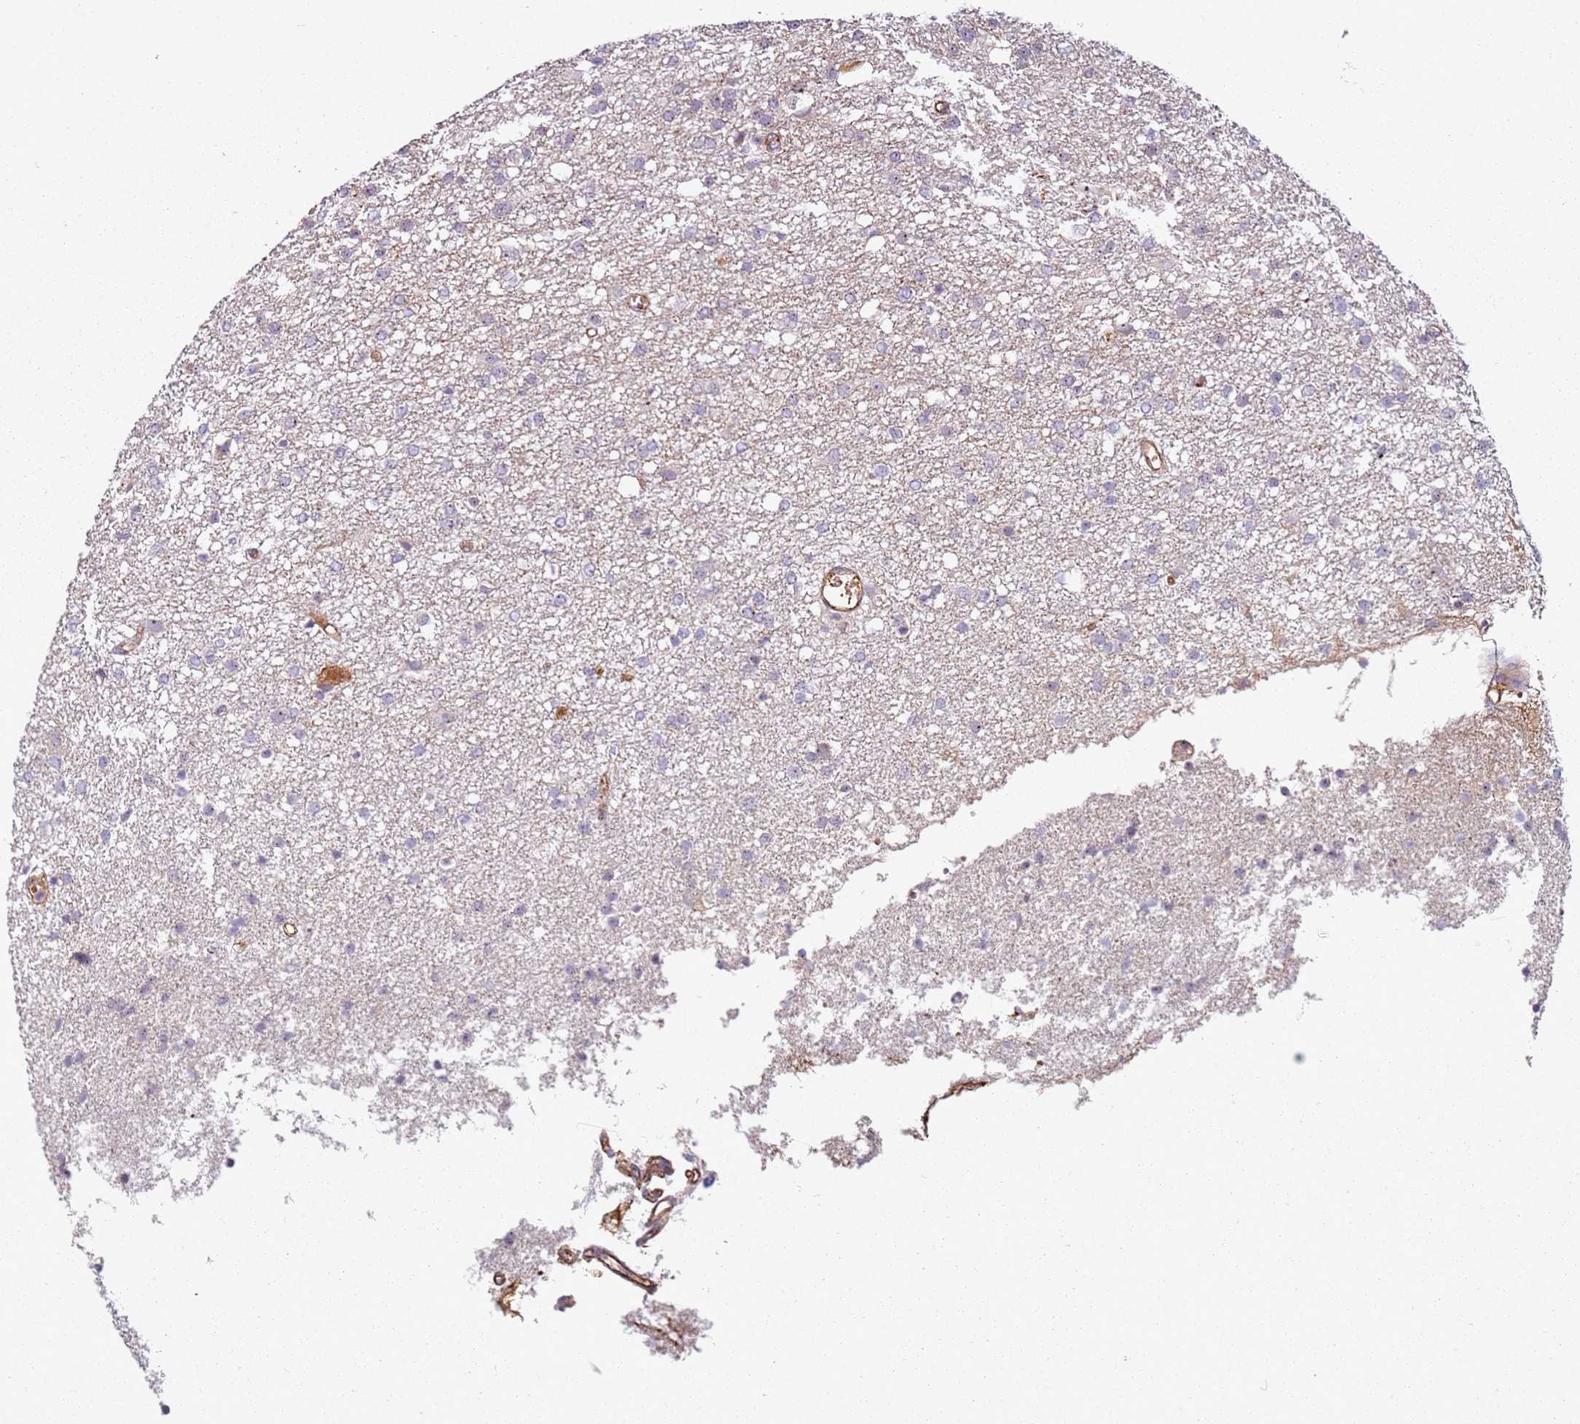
{"staining": {"intensity": "negative", "quantity": "none", "location": "none"}, "tissue": "glioma", "cell_type": "Tumor cells", "image_type": "cancer", "snomed": [{"axis": "morphology", "description": "Glioma, malignant, High grade"}, {"axis": "topography", "description": "Brain"}], "caption": "High-grade glioma (malignant) stained for a protein using IHC displays no positivity tumor cells.", "gene": "C2CD4B", "patient": {"sex": "female", "age": 59}}